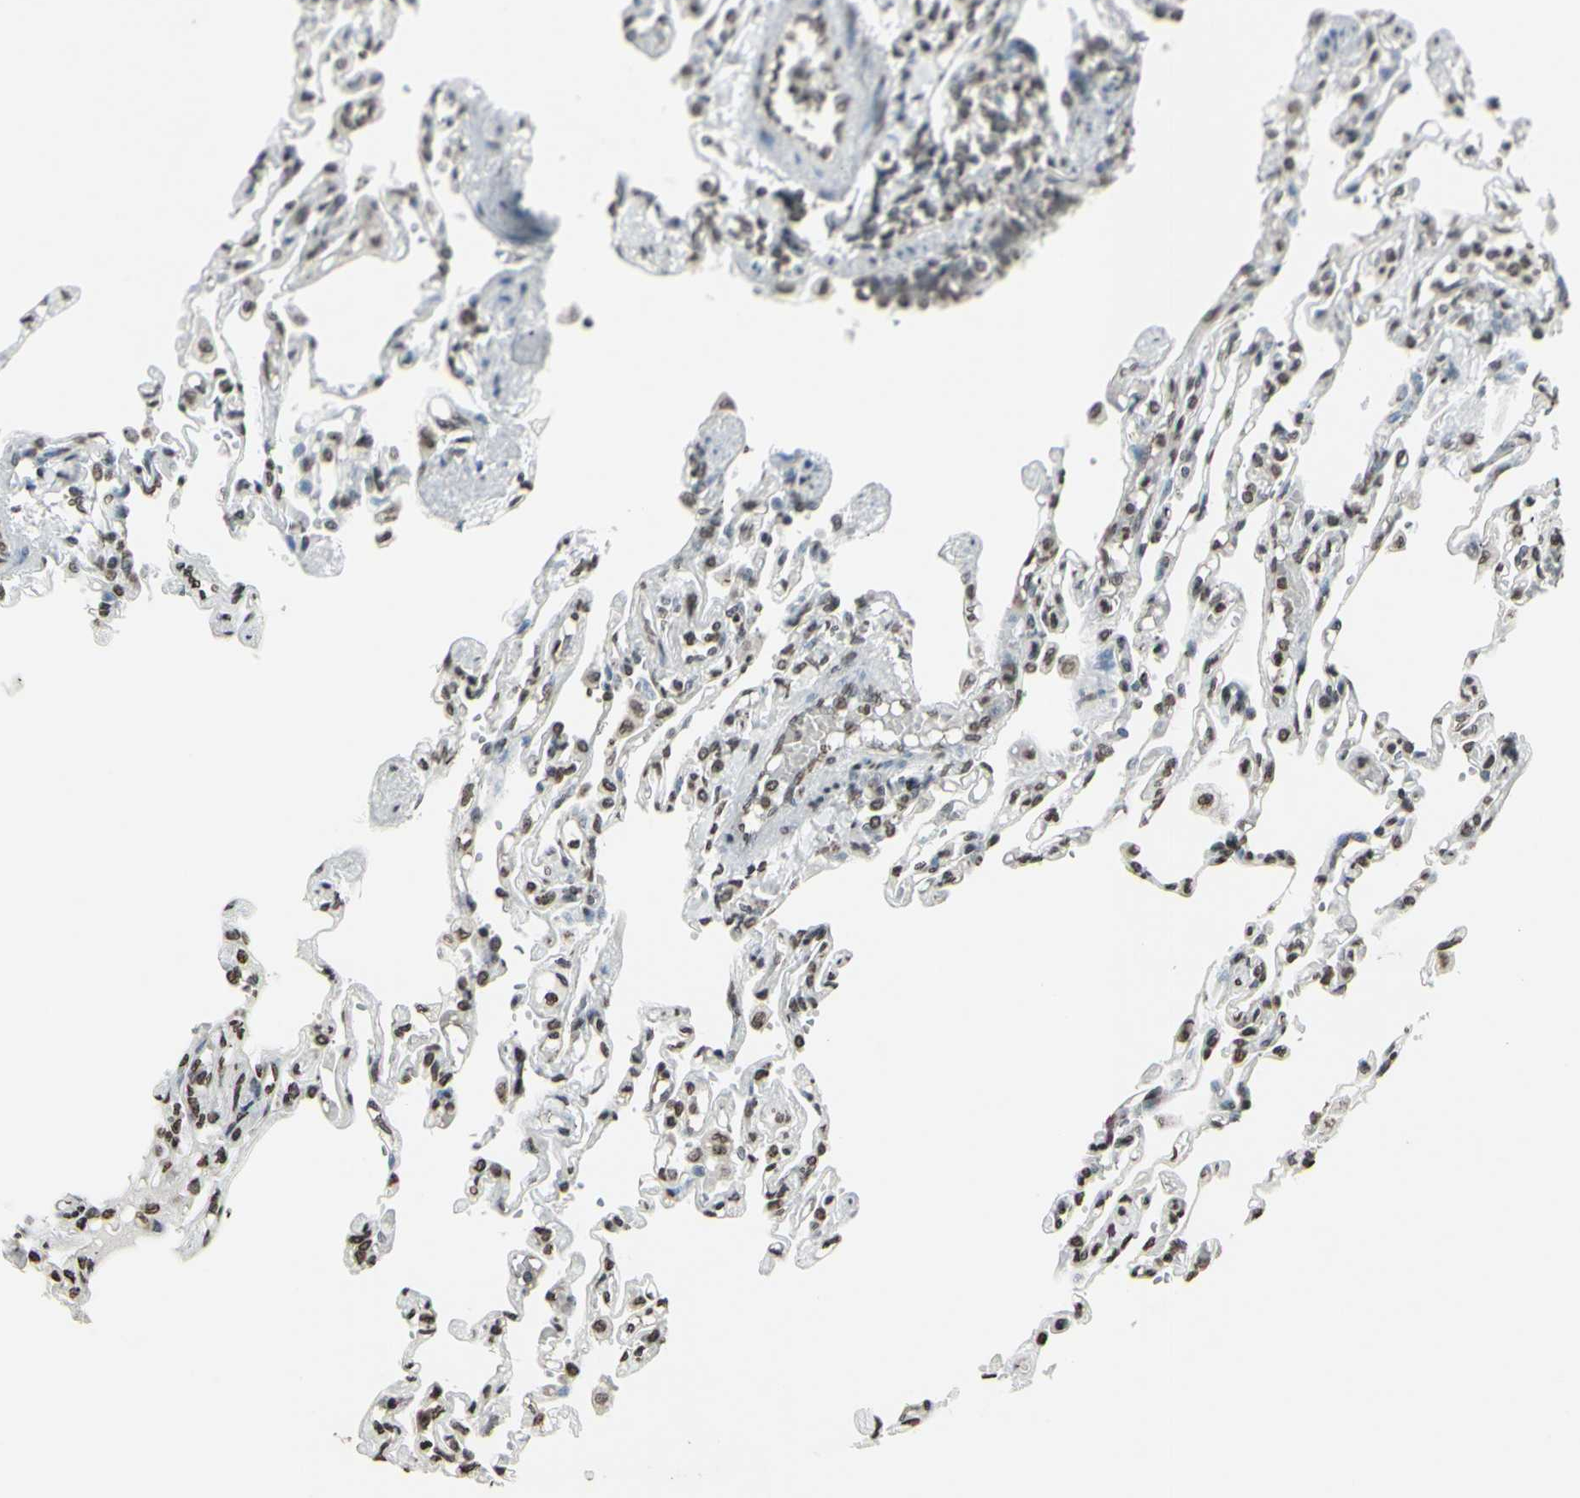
{"staining": {"intensity": "moderate", "quantity": "25%-75%", "location": "nuclear"}, "tissue": "lung", "cell_type": "Alveolar cells", "image_type": "normal", "snomed": [{"axis": "morphology", "description": "Normal tissue, NOS"}, {"axis": "topography", "description": "Lung"}], "caption": "IHC (DAB (3,3'-diaminobenzidine)) staining of unremarkable lung exhibits moderate nuclear protein positivity in approximately 25%-75% of alveolar cells. The staining was performed using DAB to visualize the protein expression in brown, while the nuclei were stained in blue with hematoxylin (Magnification: 20x).", "gene": "CD79B", "patient": {"sex": "male", "age": 21}}